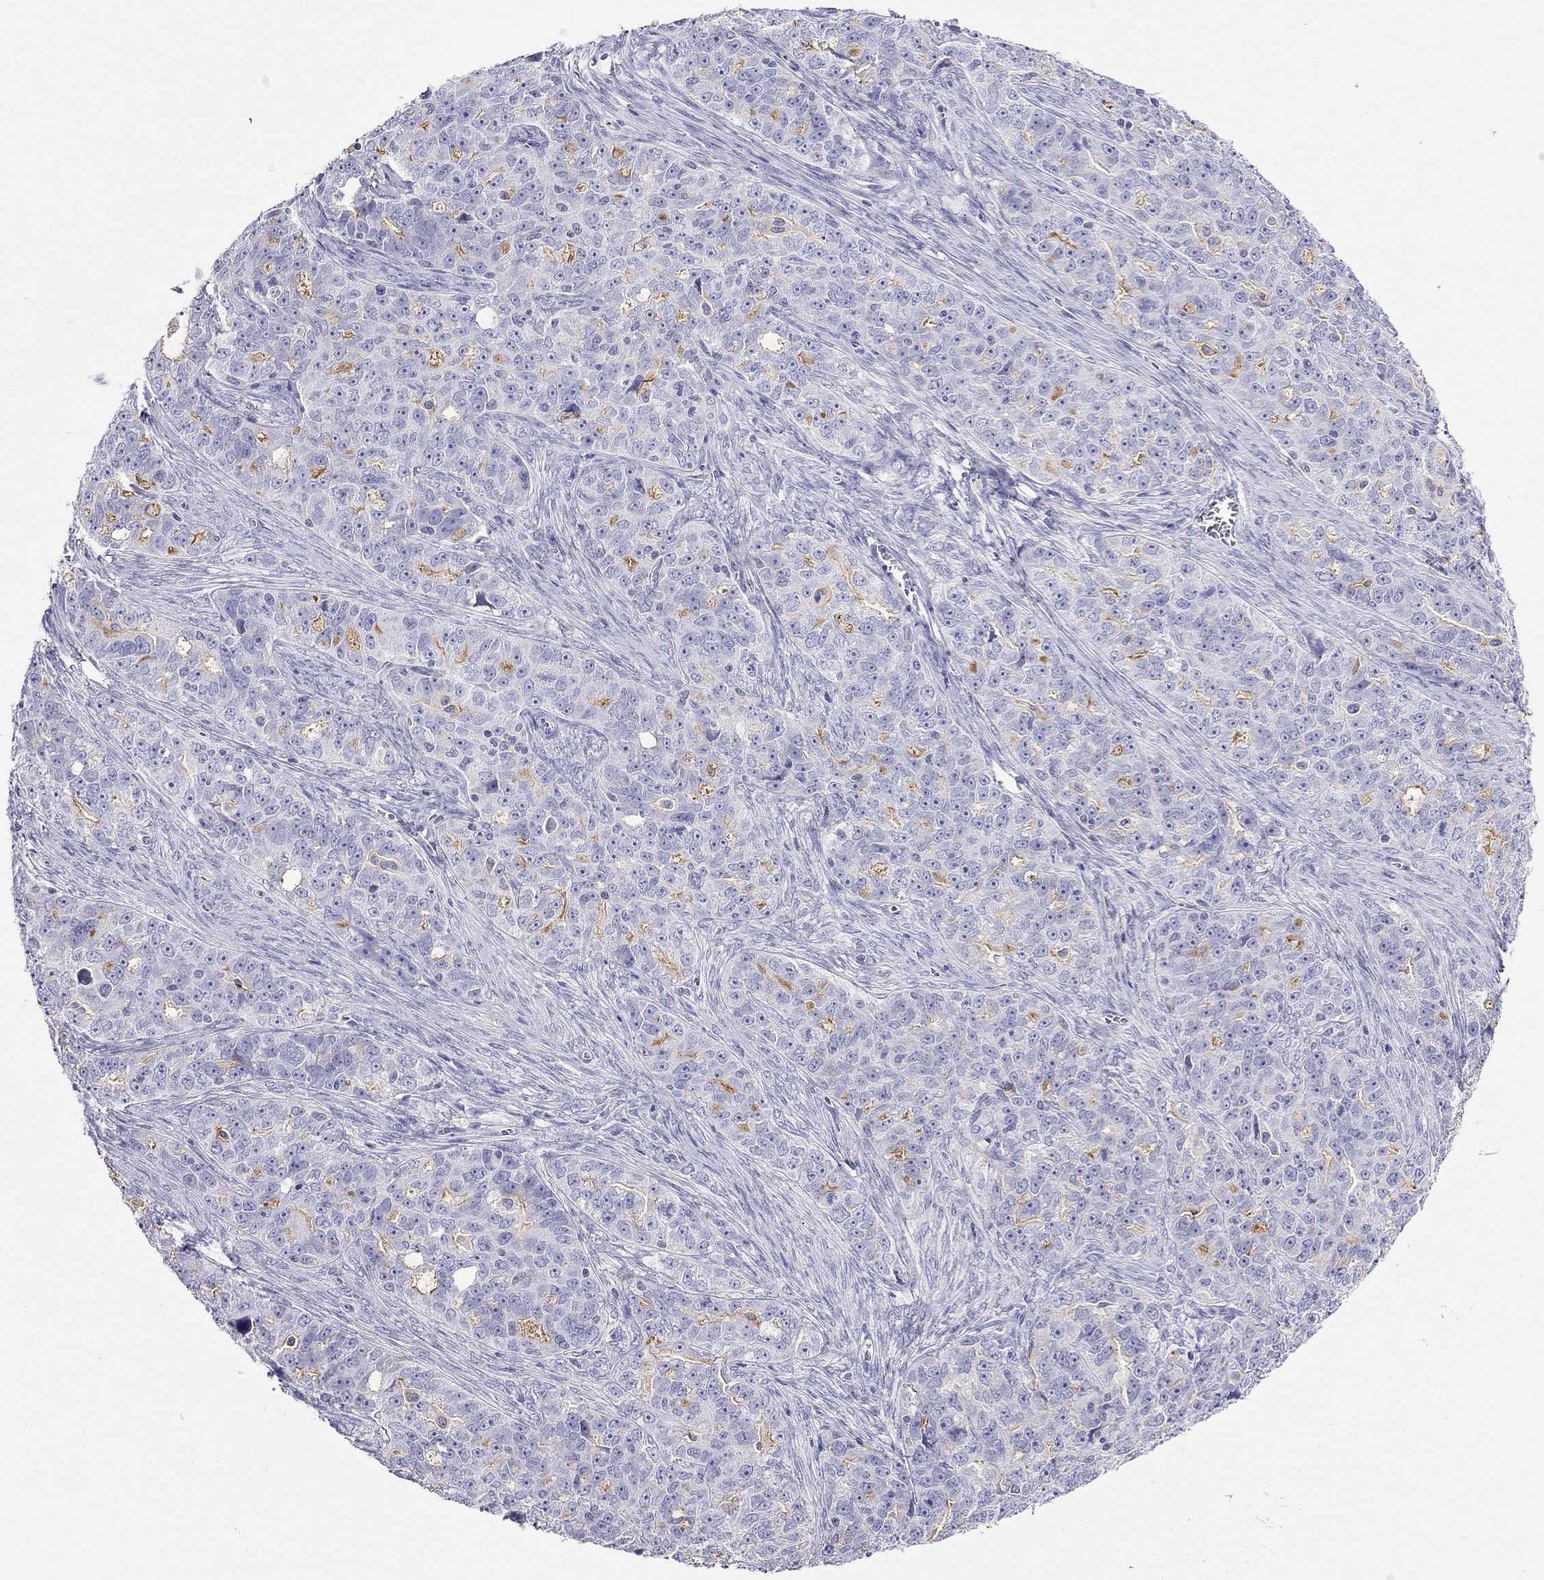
{"staining": {"intensity": "weak", "quantity": "<25%", "location": "cytoplasmic/membranous"}, "tissue": "ovarian cancer", "cell_type": "Tumor cells", "image_type": "cancer", "snomed": [{"axis": "morphology", "description": "Cystadenocarcinoma, serous, NOS"}, {"axis": "topography", "description": "Ovary"}], "caption": "Immunohistochemical staining of human ovarian serous cystadenocarcinoma shows no significant staining in tumor cells. (Stains: DAB (3,3'-diaminobenzidine) immunohistochemistry with hematoxylin counter stain, Microscopy: brightfield microscopy at high magnification).", "gene": "SLC46A2", "patient": {"sex": "female", "age": 51}}